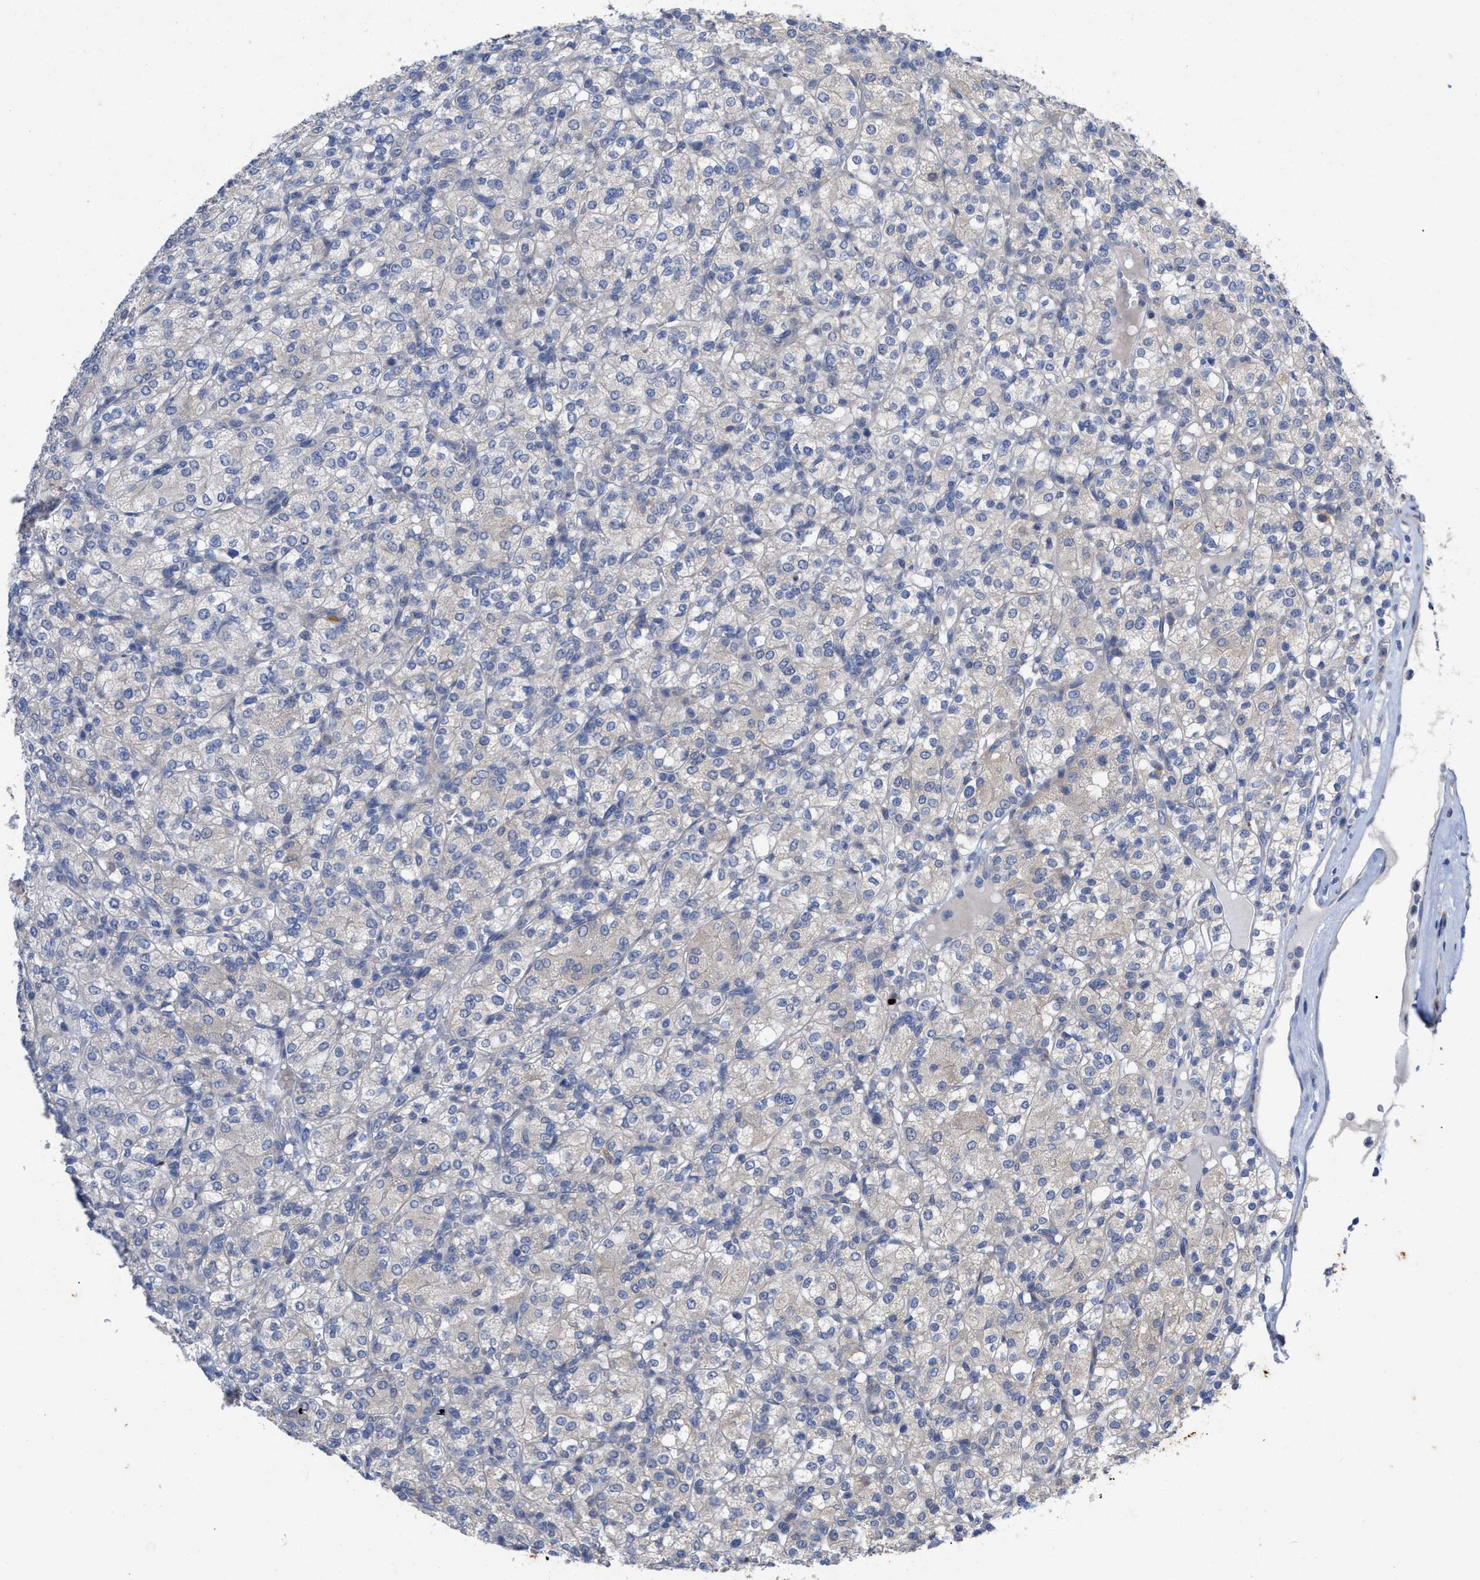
{"staining": {"intensity": "negative", "quantity": "none", "location": "none"}, "tissue": "renal cancer", "cell_type": "Tumor cells", "image_type": "cancer", "snomed": [{"axis": "morphology", "description": "Adenocarcinoma, NOS"}, {"axis": "topography", "description": "Kidney"}], "caption": "The IHC image has no significant staining in tumor cells of renal adenocarcinoma tissue. (Stains: DAB immunohistochemistry (IHC) with hematoxylin counter stain, Microscopy: brightfield microscopy at high magnification).", "gene": "VIP", "patient": {"sex": "male", "age": 77}}